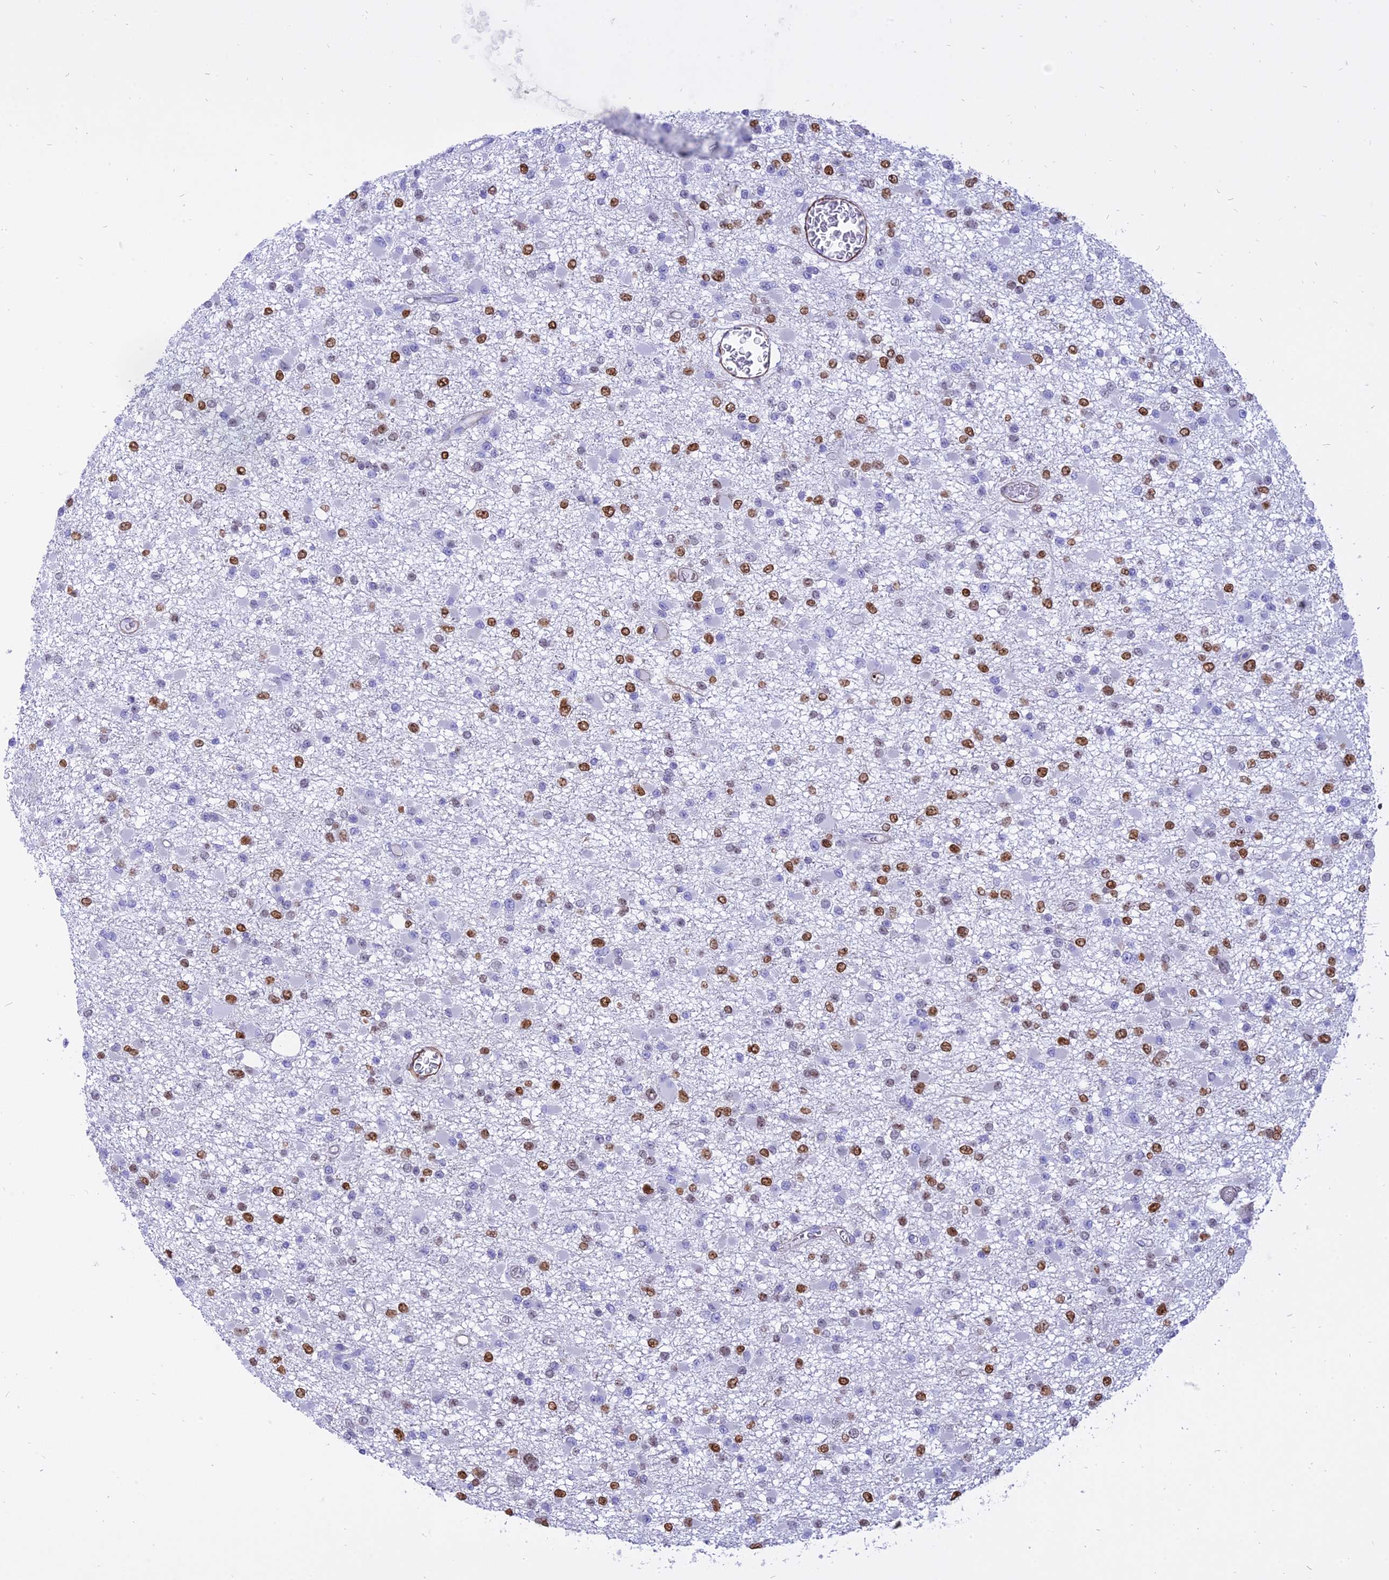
{"staining": {"intensity": "moderate", "quantity": "25%-75%", "location": "nuclear"}, "tissue": "glioma", "cell_type": "Tumor cells", "image_type": "cancer", "snomed": [{"axis": "morphology", "description": "Glioma, malignant, Low grade"}, {"axis": "topography", "description": "Brain"}], "caption": "A medium amount of moderate nuclear expression is appreciated in about 25%-75% of tumor cells in glioma tissue.", "gene": "CENPV", "patient": {"sex": "female", "age": 22}}